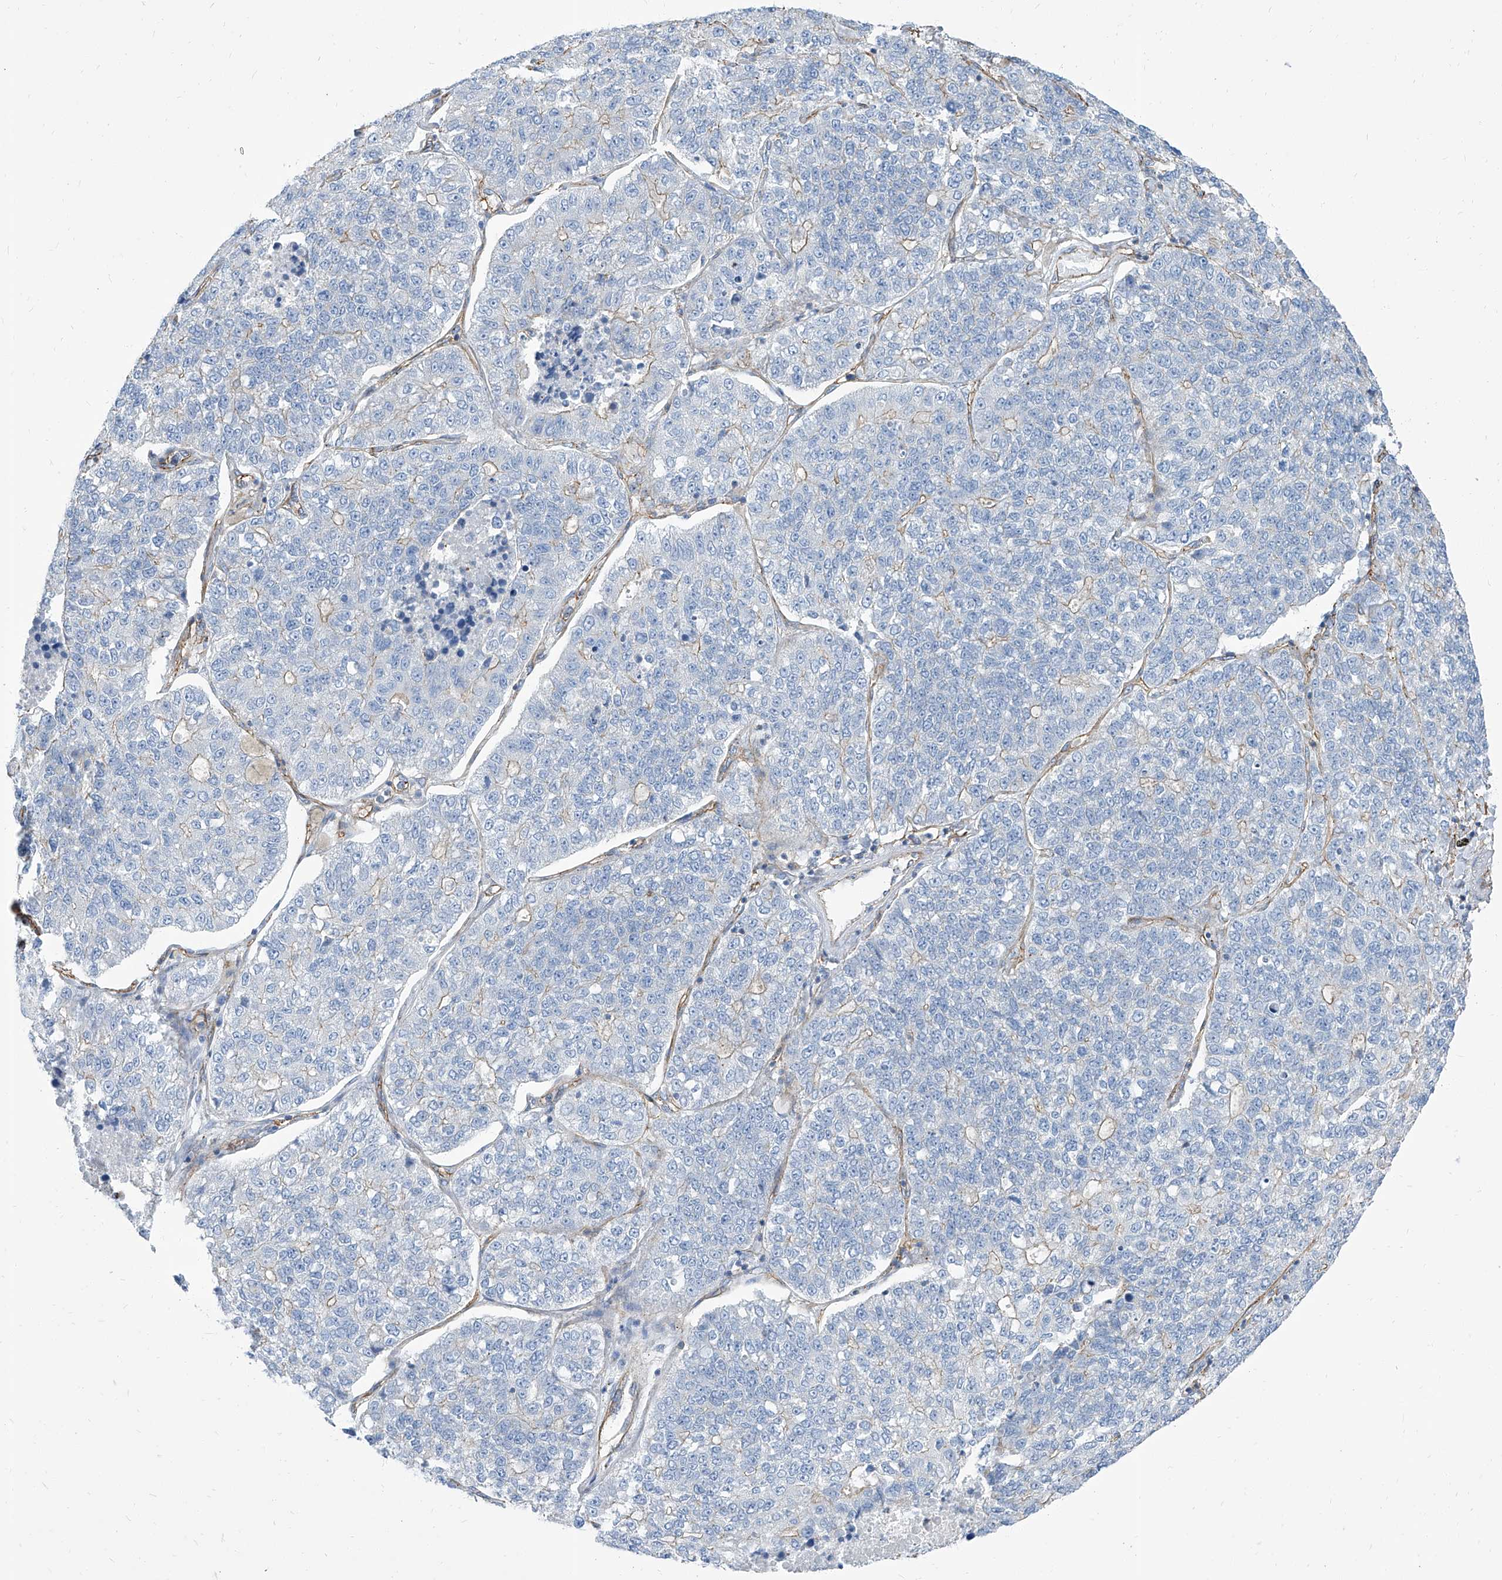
{"staining": {"intensity": "negative", "quantity": "none", "location": "none"}, "tissue": "lung cancer", "cell_type": "Tumor cells", "image_type": "cancer", "snomed": [{"axis": "morphology", "description": "Adenocarcinoma, NOS"}, {"axis": "topography", "description": "Lung"}], "caption": "This is an immunohistochemistry micrograph of human lung cancer. There is no expression in tumor cells.", "gene": "TXLNB", "patient": {"sex": "male", "age": 49}}